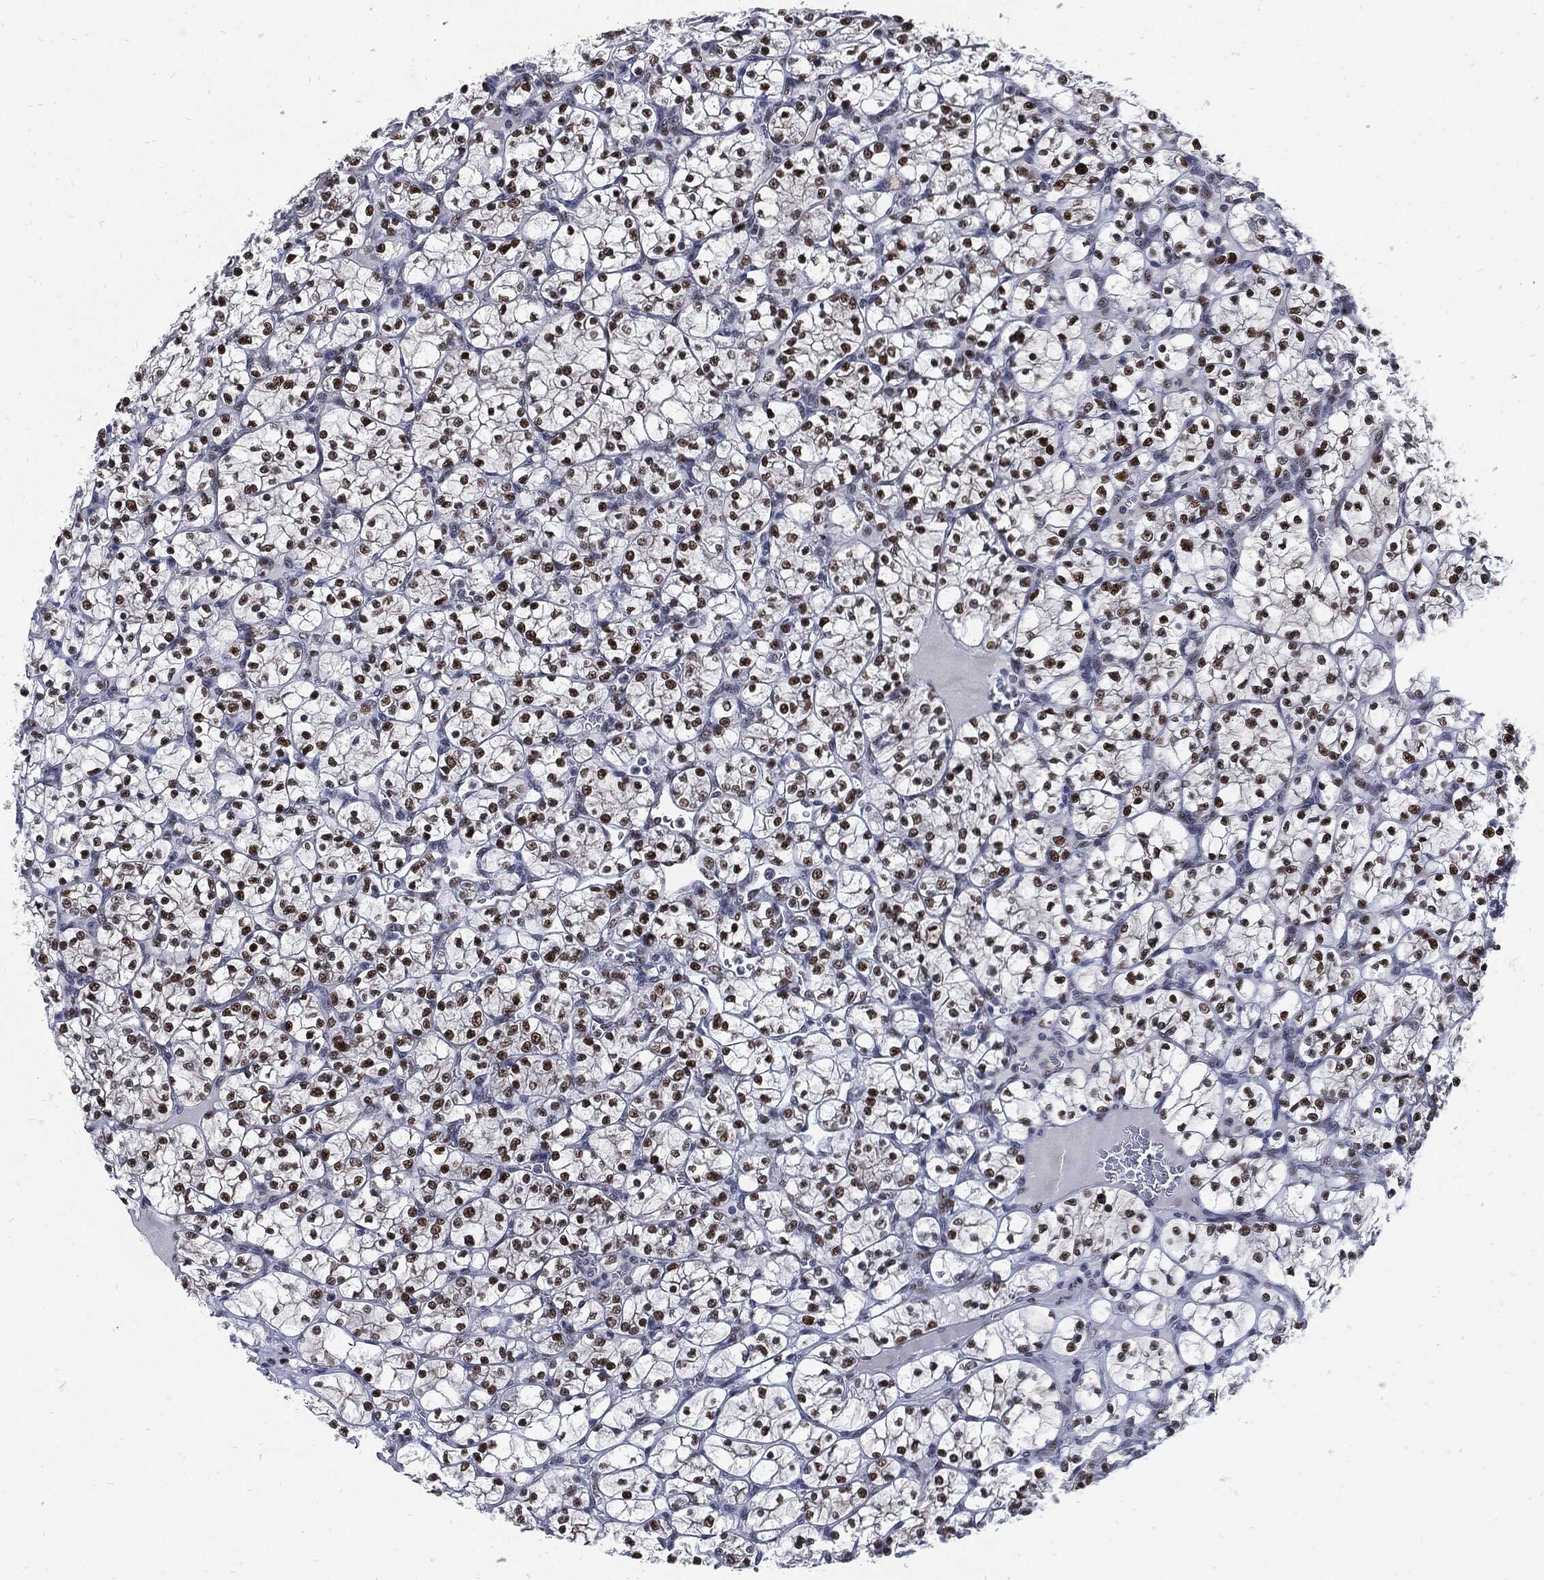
{"staining": {"intensity": "strong", "quantity": ">75%", "location": "nuclear"}, "tissue": "renal cancer", "cell_type": "Tumor cells", "image_type": "cancer", "snomed": [{"axis": "morphology", "description": "Adenocarcinoma, NOS"}, {"axis": "topography", "description": "Kidney"}], "caption": "This is a micrograph of IHC staining of renal cancer, which shows strong staining in the nuclear of tumor cells.", "gene": "NBN", "patient": {"sex": "female", "age": 89}}